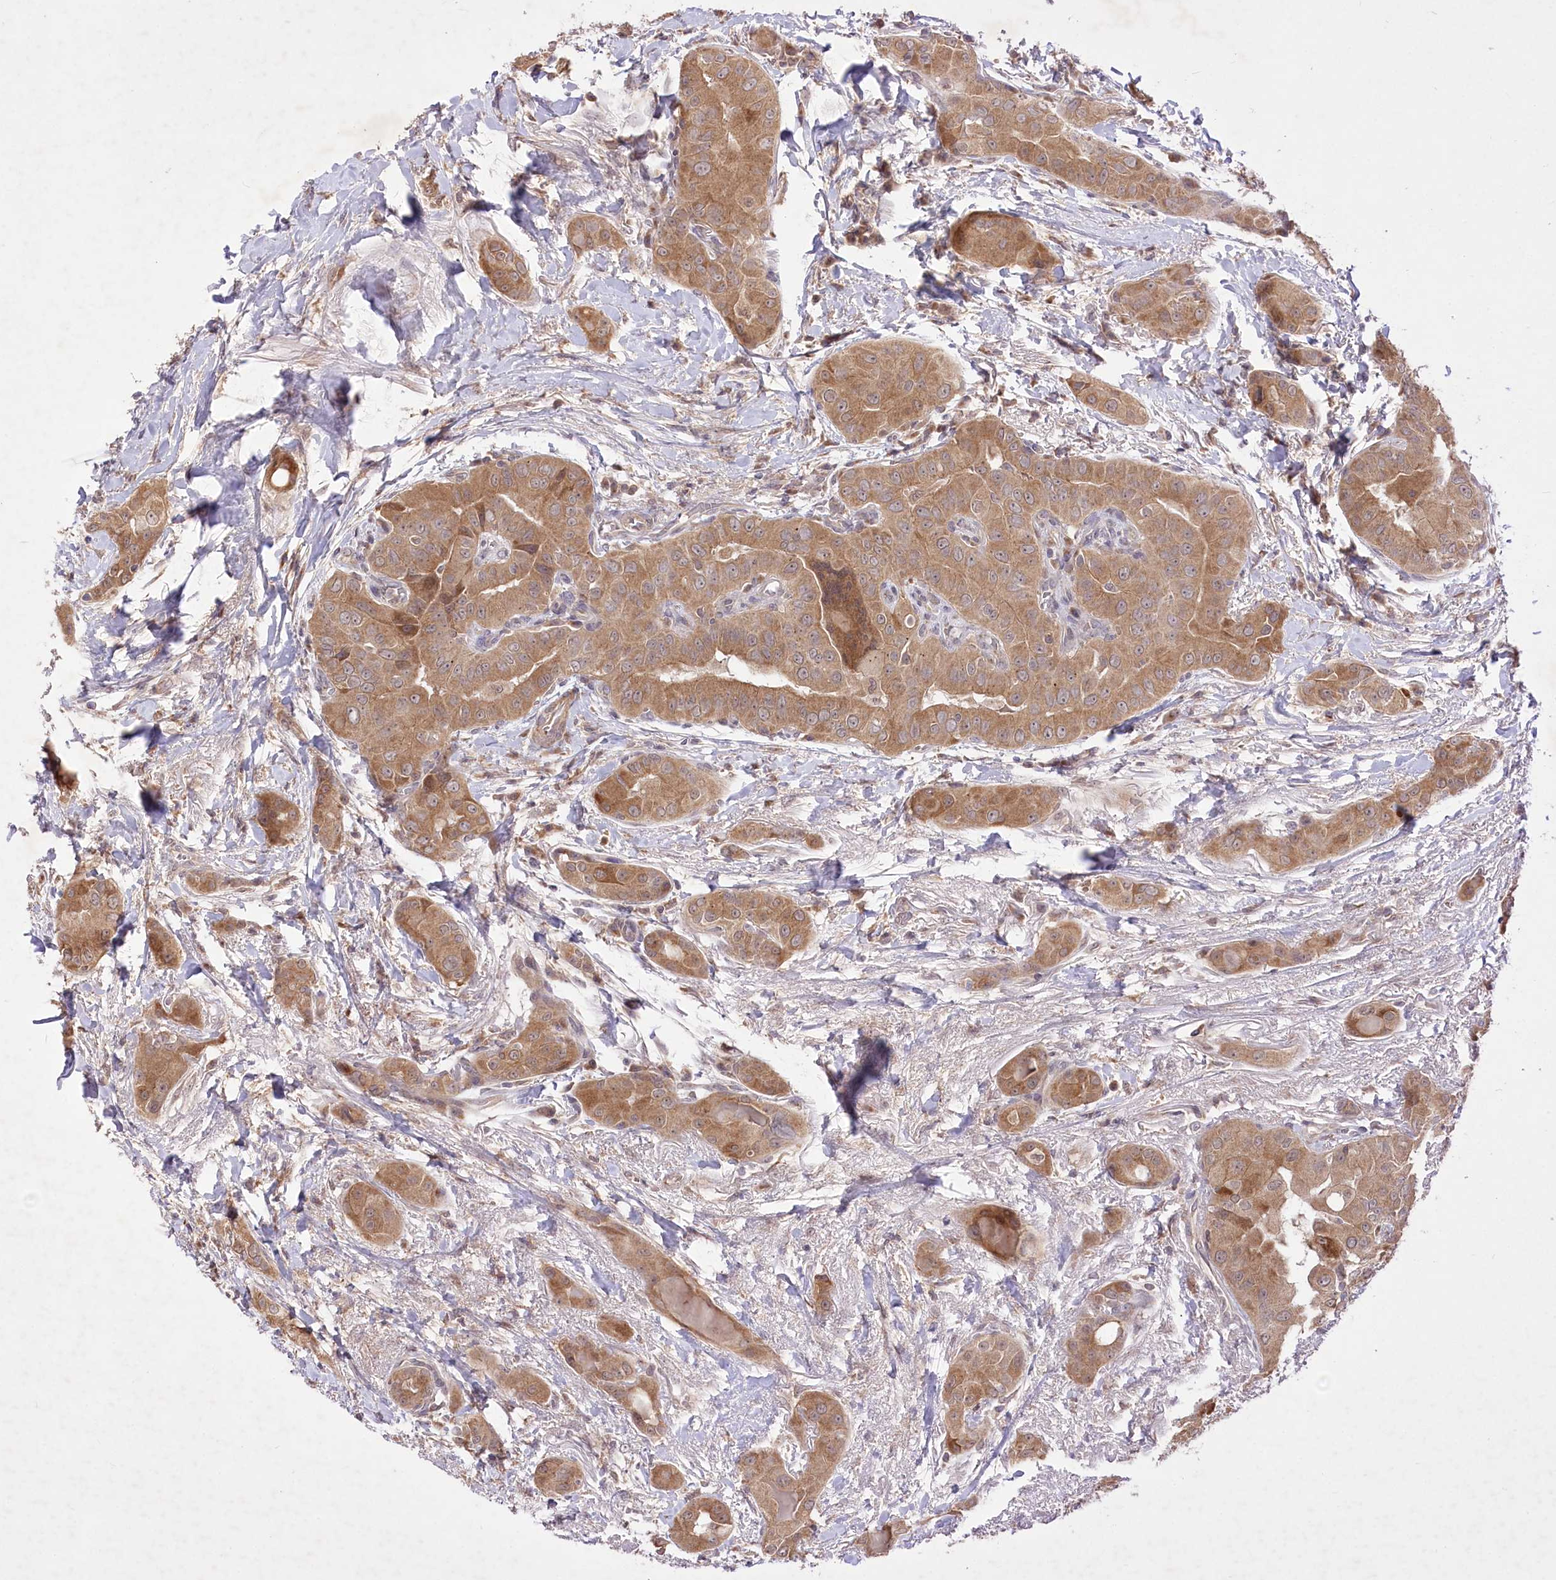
{"staining": {"intensity": "moderate", "quantity": ">75%", "location": "cytoplasmic/membranous"}, "tissue": "thyroid cancer", "cell_type": "Tumor cells", "image_type": "cancer", "snomed": [{"axis": "morphology", "description": "Papillary adenocarcinoma, NOS"}, {"axis": "topography", "description": "Thyroid gland"}], "caption": "Moderate cytoplasmic/membranous protein staining is seen in approximately >75% of tumor cells in papillary adenocarcinoma (thyroid).", "gene": "HELT", "patient": {"sex": "male", "age": 33}}